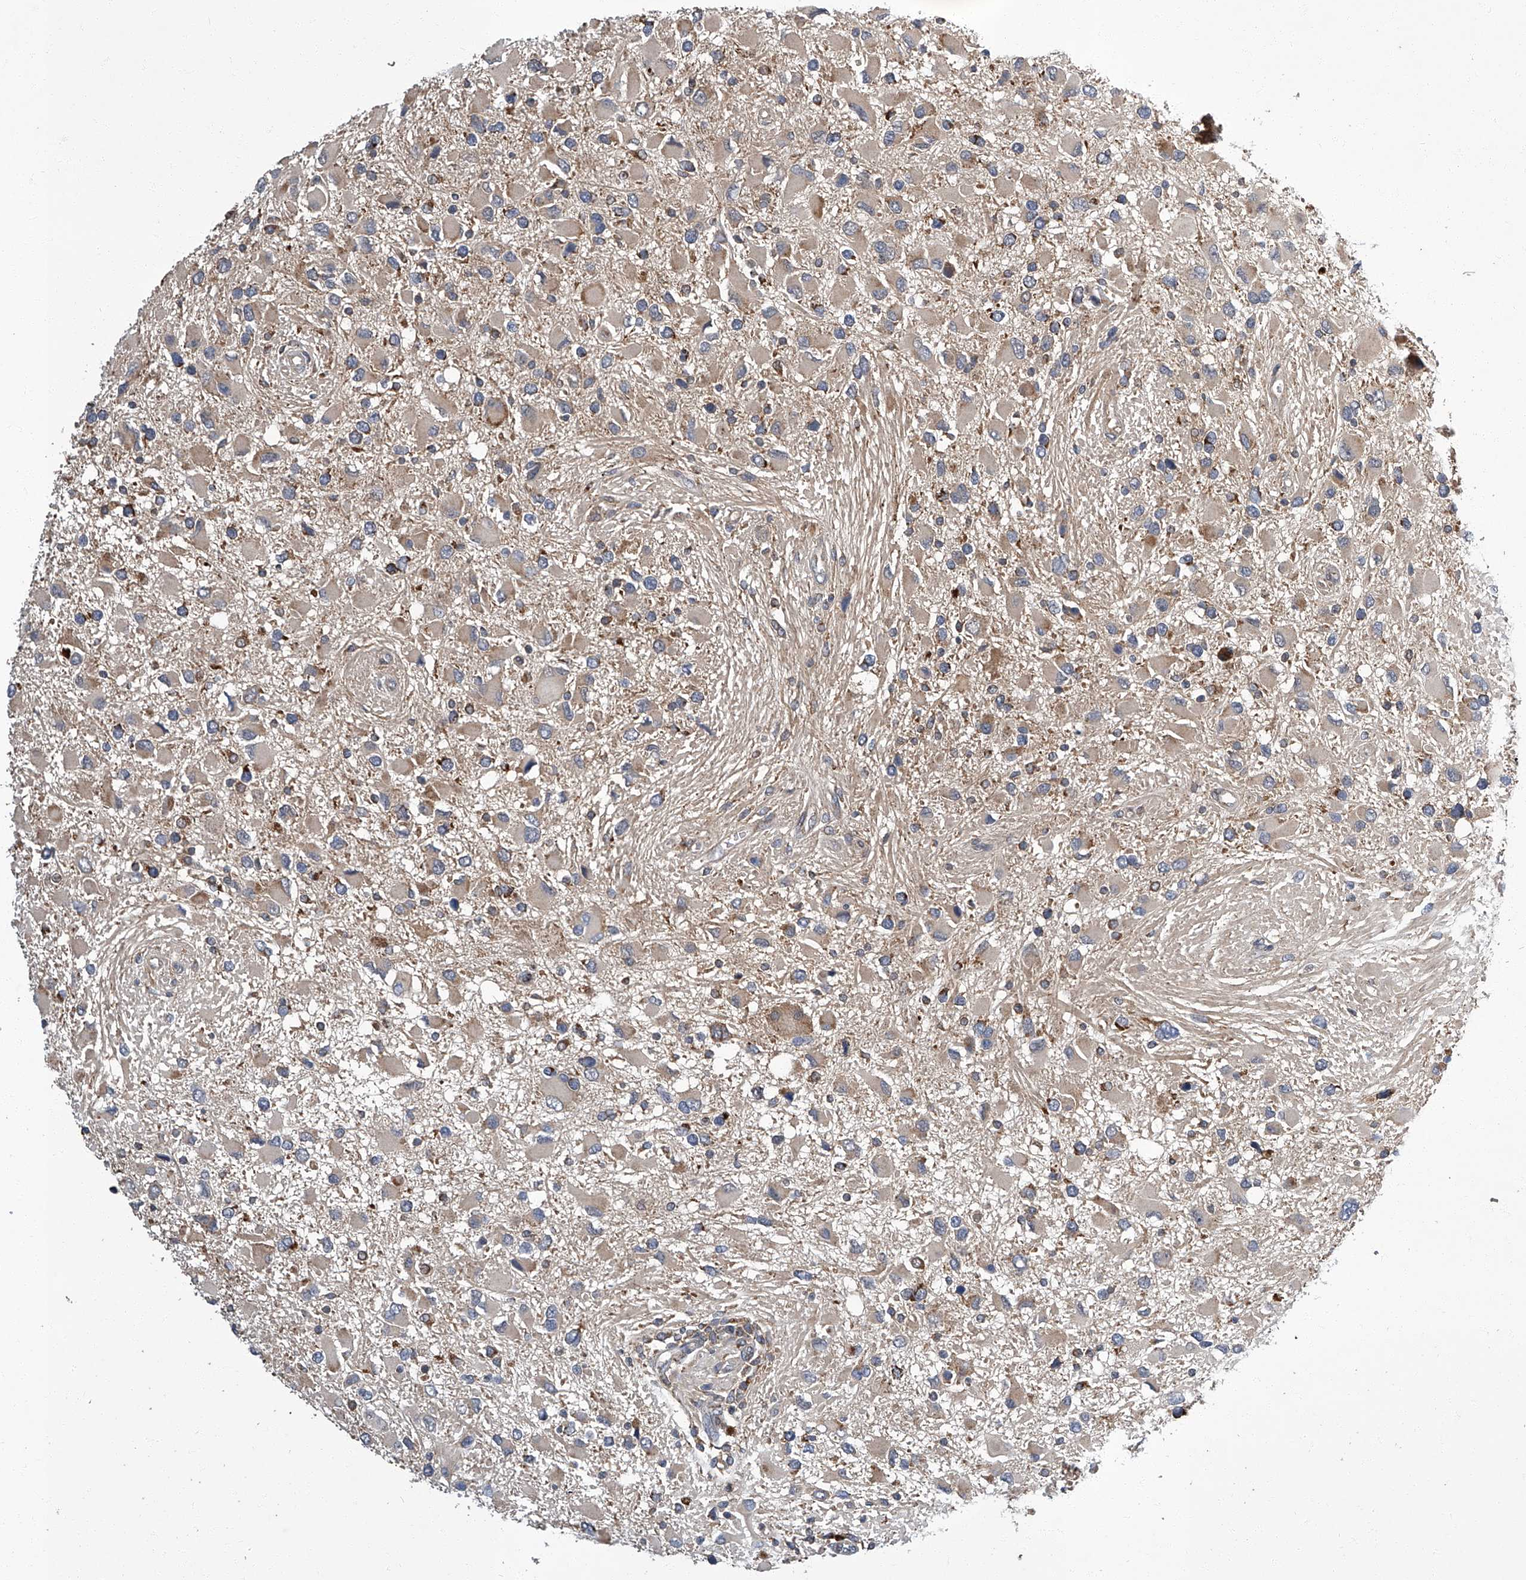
{"staining": {"intensity": "weak", "quantity": "<25%", "location": "cytoplasmic/membranous"}, "tissue": "glioma", "cell_type": "Tumor cells", "image_type": "cancer", "snomed": [{"axis": "morphology", "description": "Glioma, malignant, High grade"}, {"axis": "topography", "description": "Brain"}], "caption": "Glioma stained for a protein using IHC shows no positivity tumor cells.", "gene": "TNFRSF13B", "patient": {"sex": "male", "age": 53}}